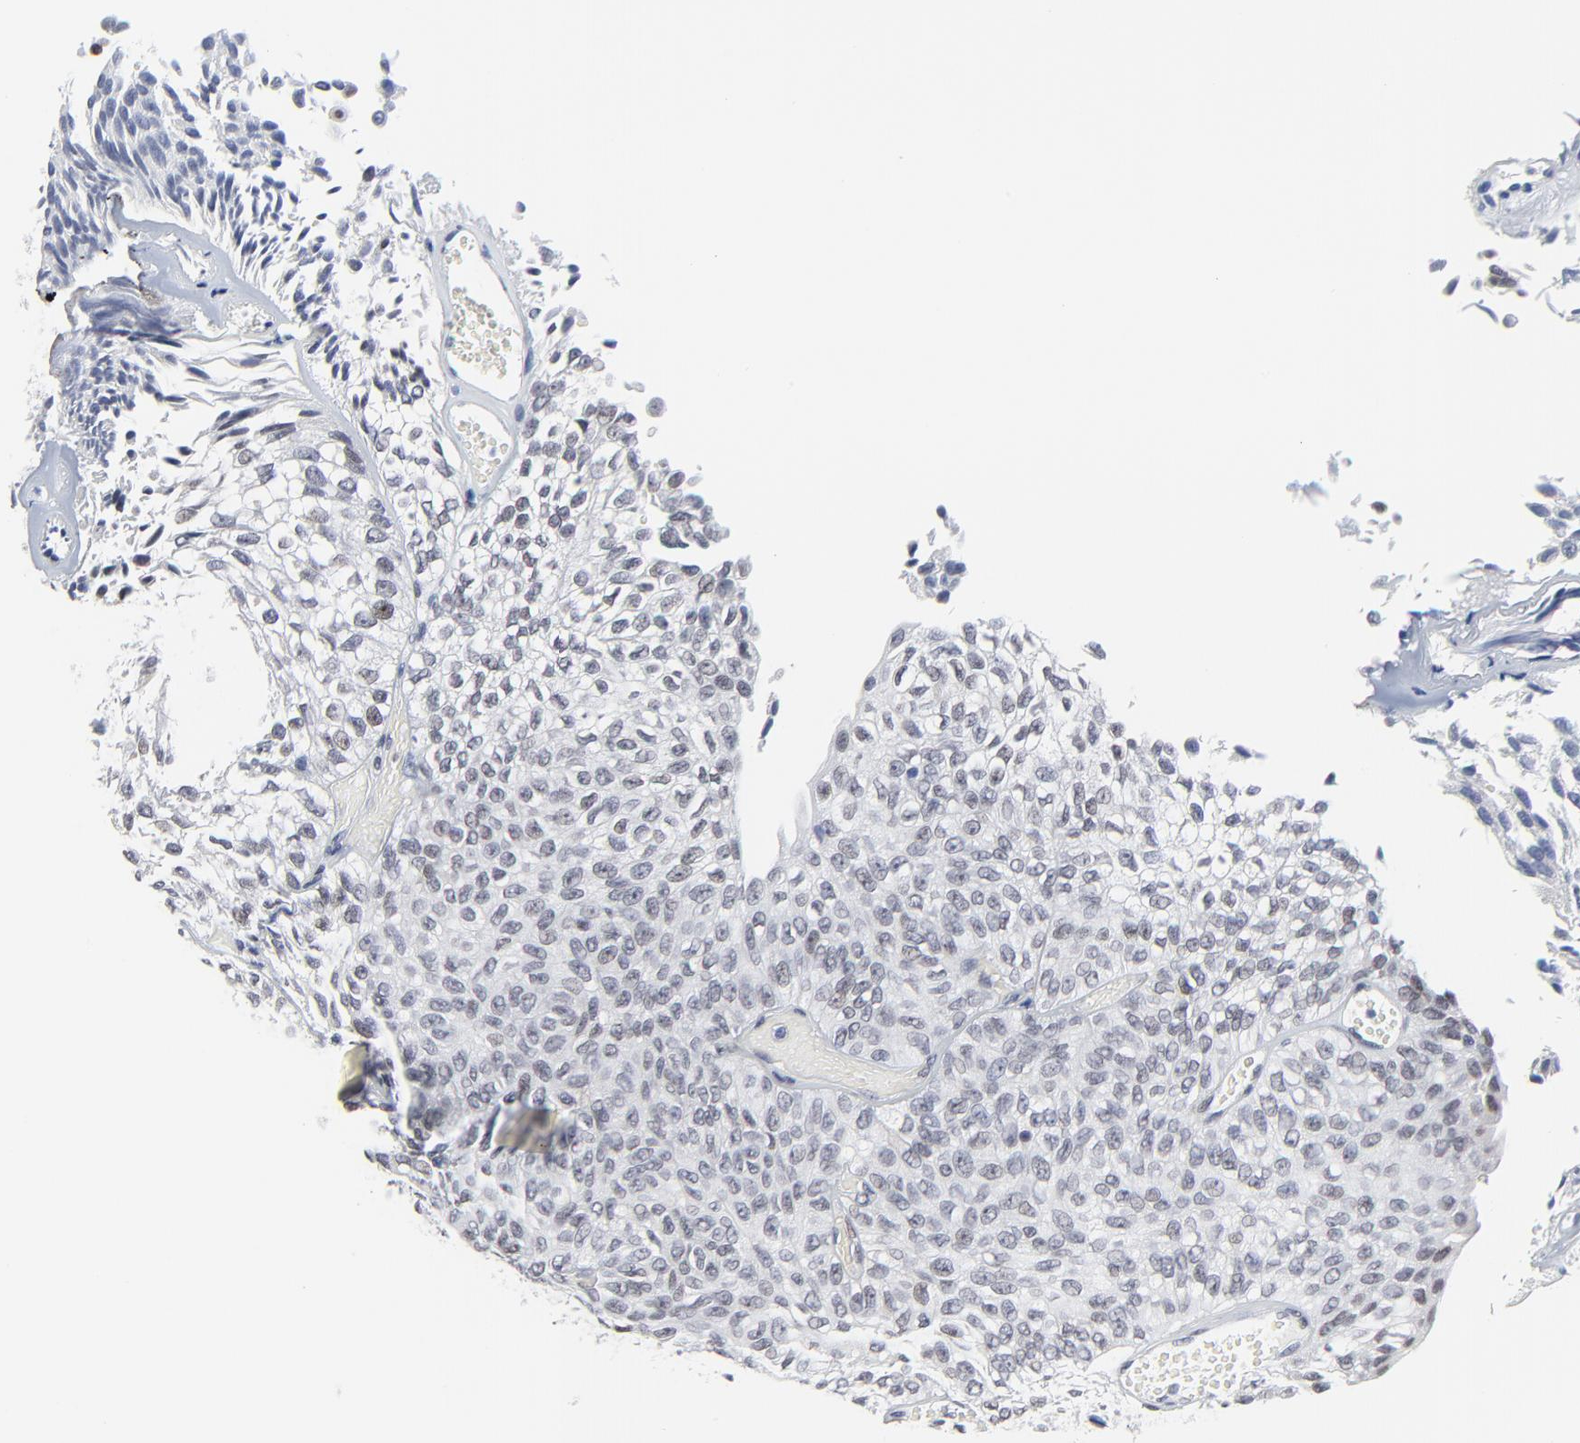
{"staining": {"intensity": "weak", "quantity": "<25%", "location": "nuclear"}, "tissue": "urothelial cancer", "cell_type": "Tumor cells", "image_type": "cancer", "snomed": [{"axis": "morphology", "description": "Urothelial carcinoma, Low grade"}, {"axis": "topography", "description": "Urinary bladder"}], "caption": "This is a photomicrograph of immunohistochemistry staining of low-grade urothelial carcinoma, which shows no positivity in tumor cells.", "gene": "ZNF589", "patient": {"sex": "male", "age": 76}}